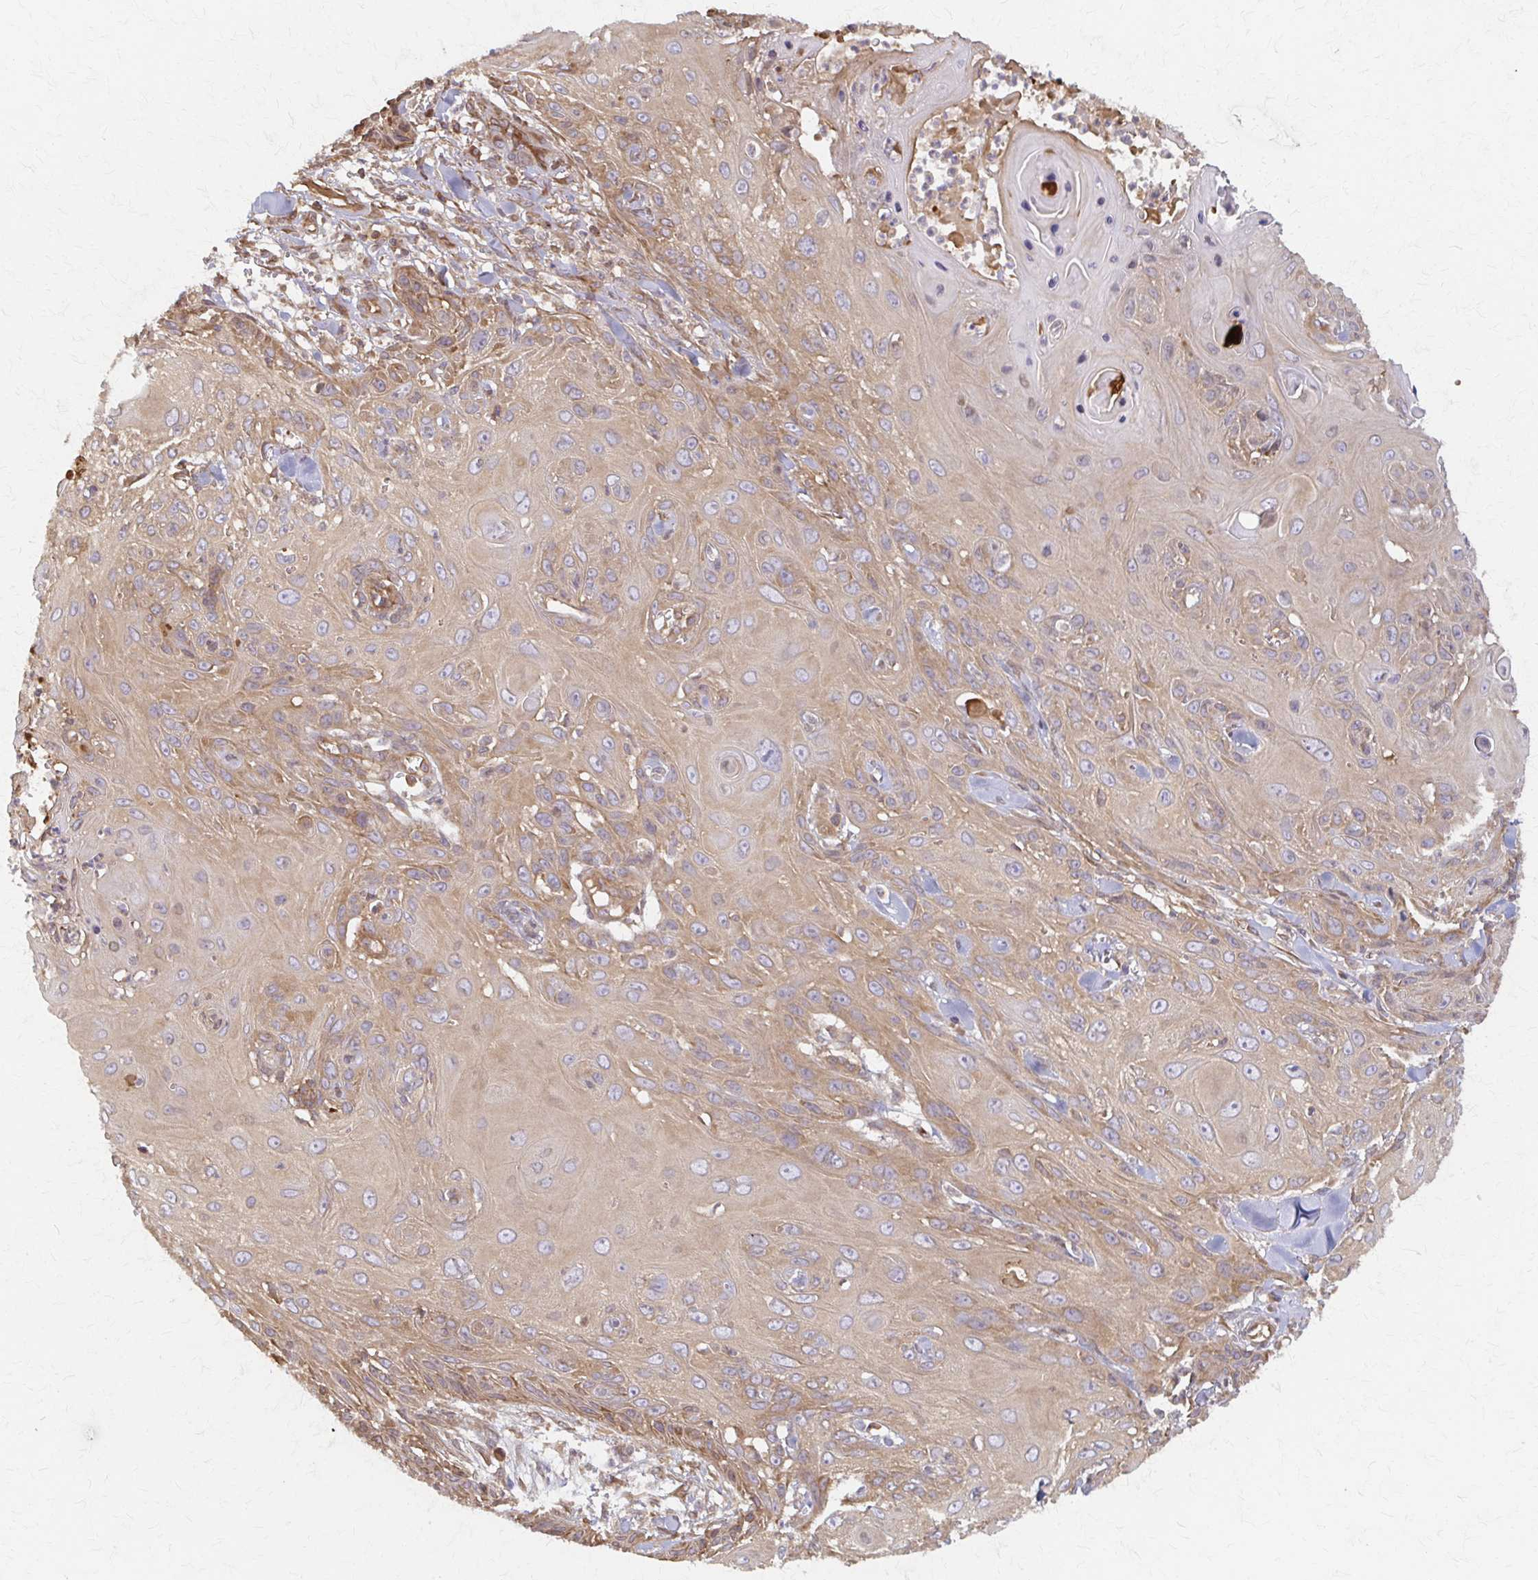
{"staining": {"intensity": "weak", "quantity": ">75%", "location": "cytoplasmic/membranous"}, "tissue": "skin cancer", "cell_type": "Tumor cells", "image_type": "cancer", "snomed": [{"axis": "morphology", "description": "Squamous cell carcinoma, NOS"}, {"axis": "topography", "description": "Skin"}, {"axis": "topography", "description": "Vulva"}], "caption": "Skin squamous cell carcinoma stained with a brown dye shows weak cytoplasmic/membranous positive staining in about >75% of tumor cells.", "gene": "ARHGAP35", "patient": {"sex": "female", "age": 83}}